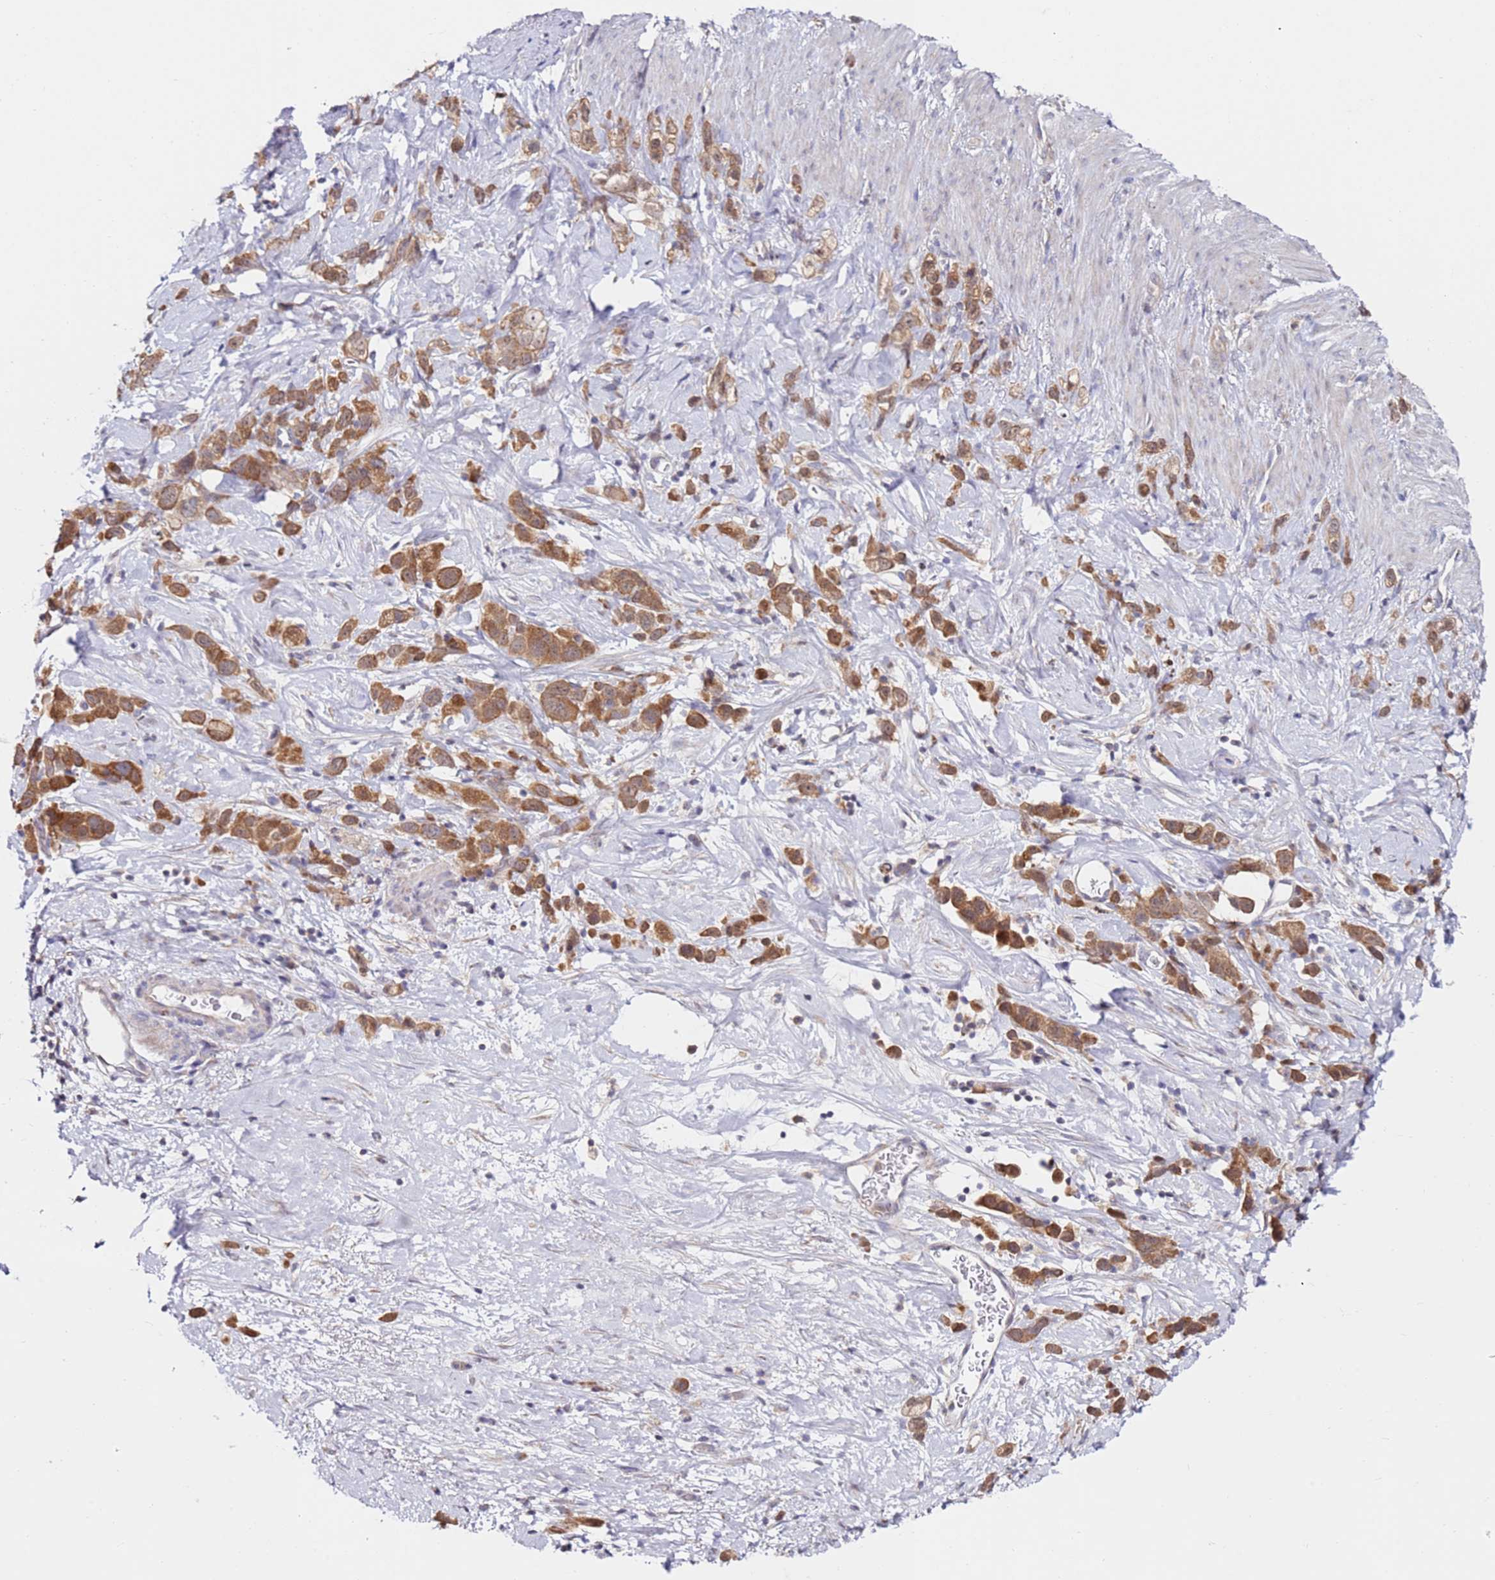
{"staining": {"intensity": "moderate", "quantity": ">75%", "location": "cytoplasmic/membranous"}, "tissue": "stomach cancer", "cell_type": "Tumor cells", "image_type": "cancer", "snomed": [{"axis": "morphology", "description": "Adenocarcinoma, NOS"}, {"axis": "topography", "description": "Stomach"}], "caption": "Immunohistochemistry (IHC) (DAB) staining of adenocarcinoma (stomach) exhibits moderate cytoplasmic/membranous protein staining in approximately >75% of tumor cells.", "gene": "CNOT9", "patient": {"sex": "female", "age": 65}}